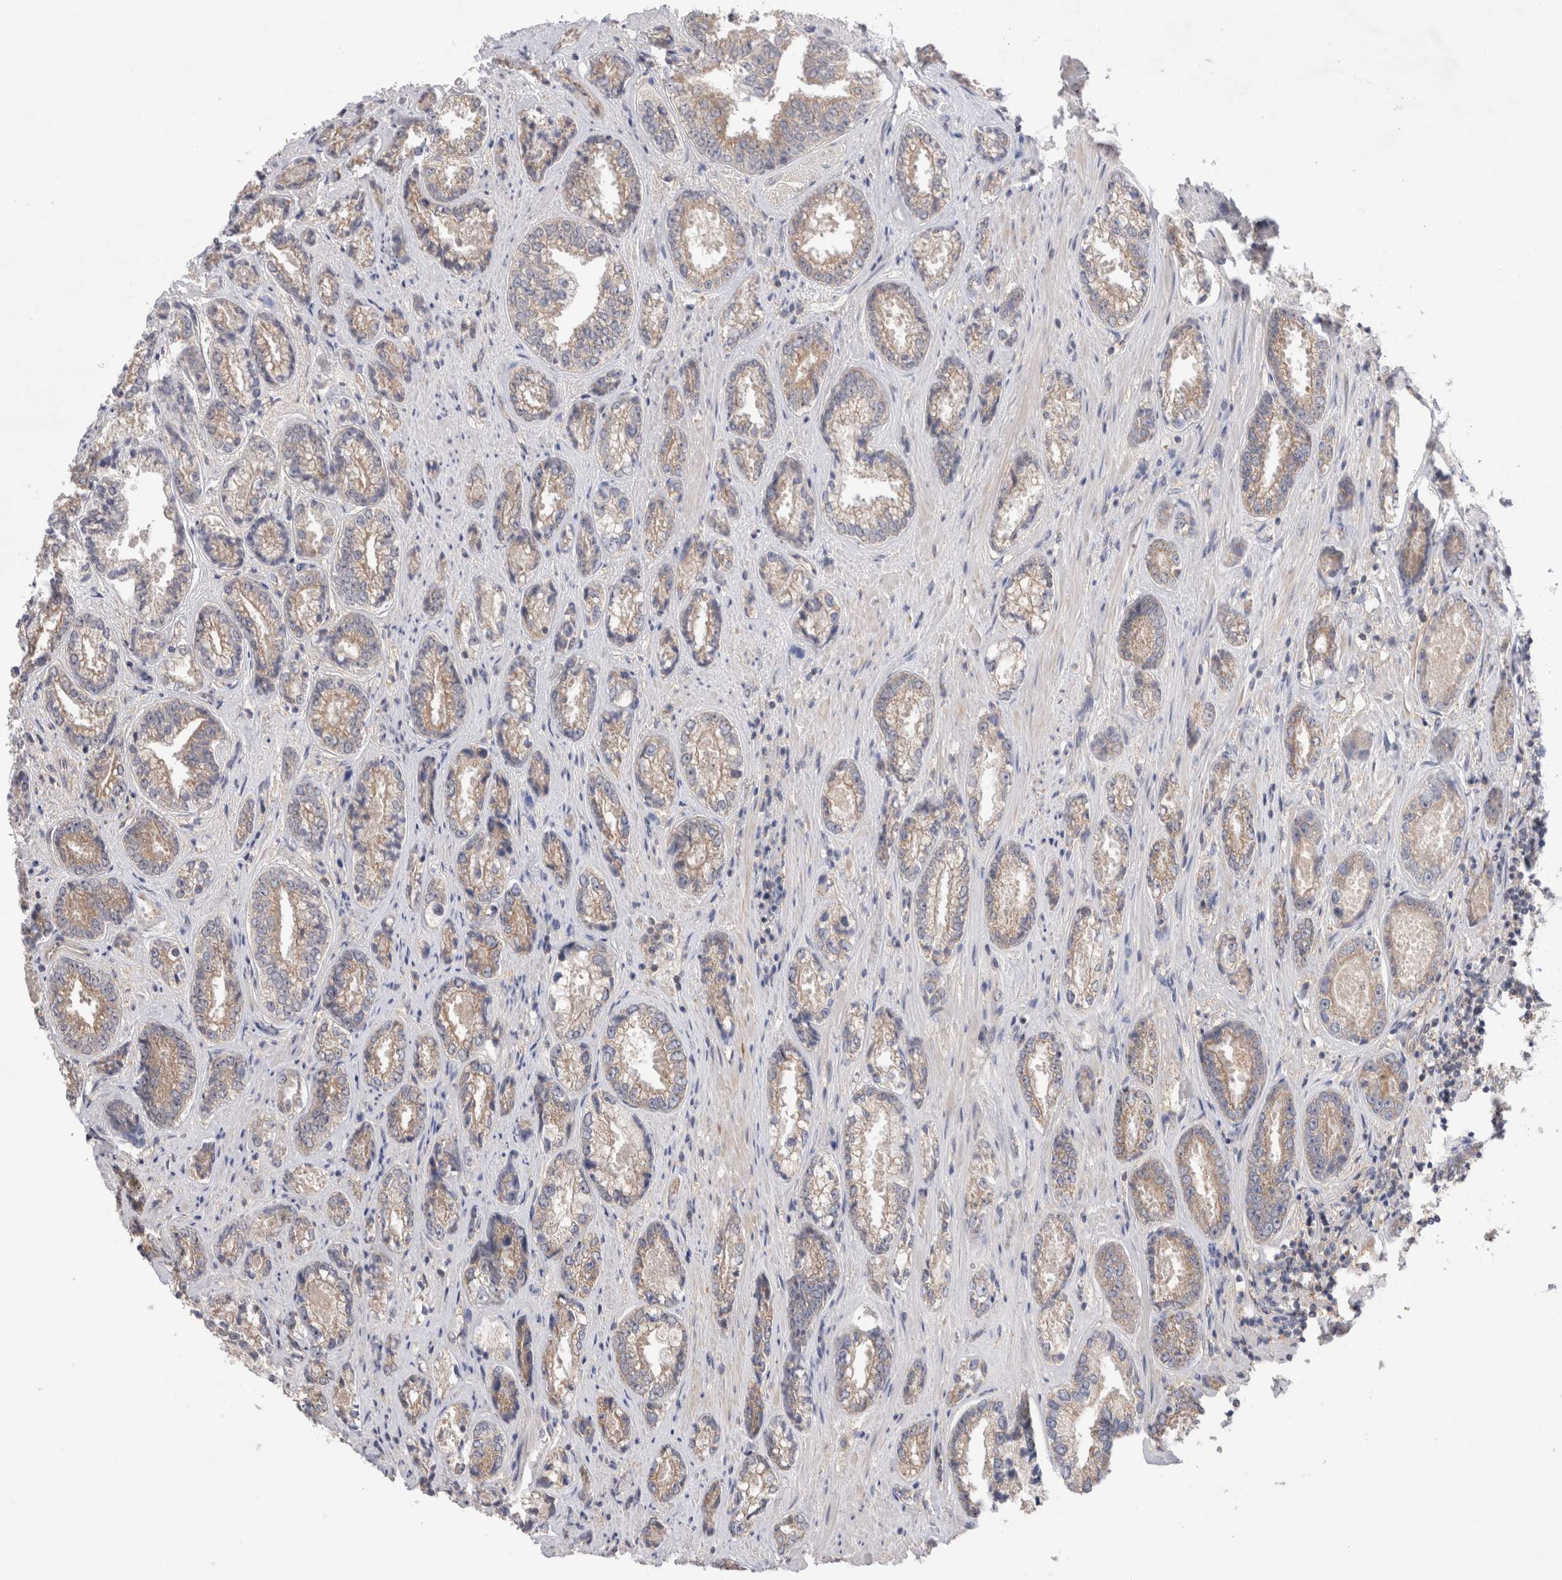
{"staining": {"intensity": "weak", "quantity": "25%-75%", "location": "cytoplasmic/membranous"}, "tissue": "prostate cancer", "cell_type": "Tumor cells", "image_type": "cancer", "snomed": [{"axis": "morphology", "description": "Adenocarcinoma, High grade"}, {"axis": "topography", "description": "Prostate"}], "caption": "A high-resolution micrograph shows immunohistochemistry (IHC) staining of prostate cancer (high-grade adenocarcinoma), which exhibits weak cytoplasmic/membranous expression in about 25%-75% of tumor cells.", "gene": "IFT74", "patient": {"sex": "male", "age": 61}}